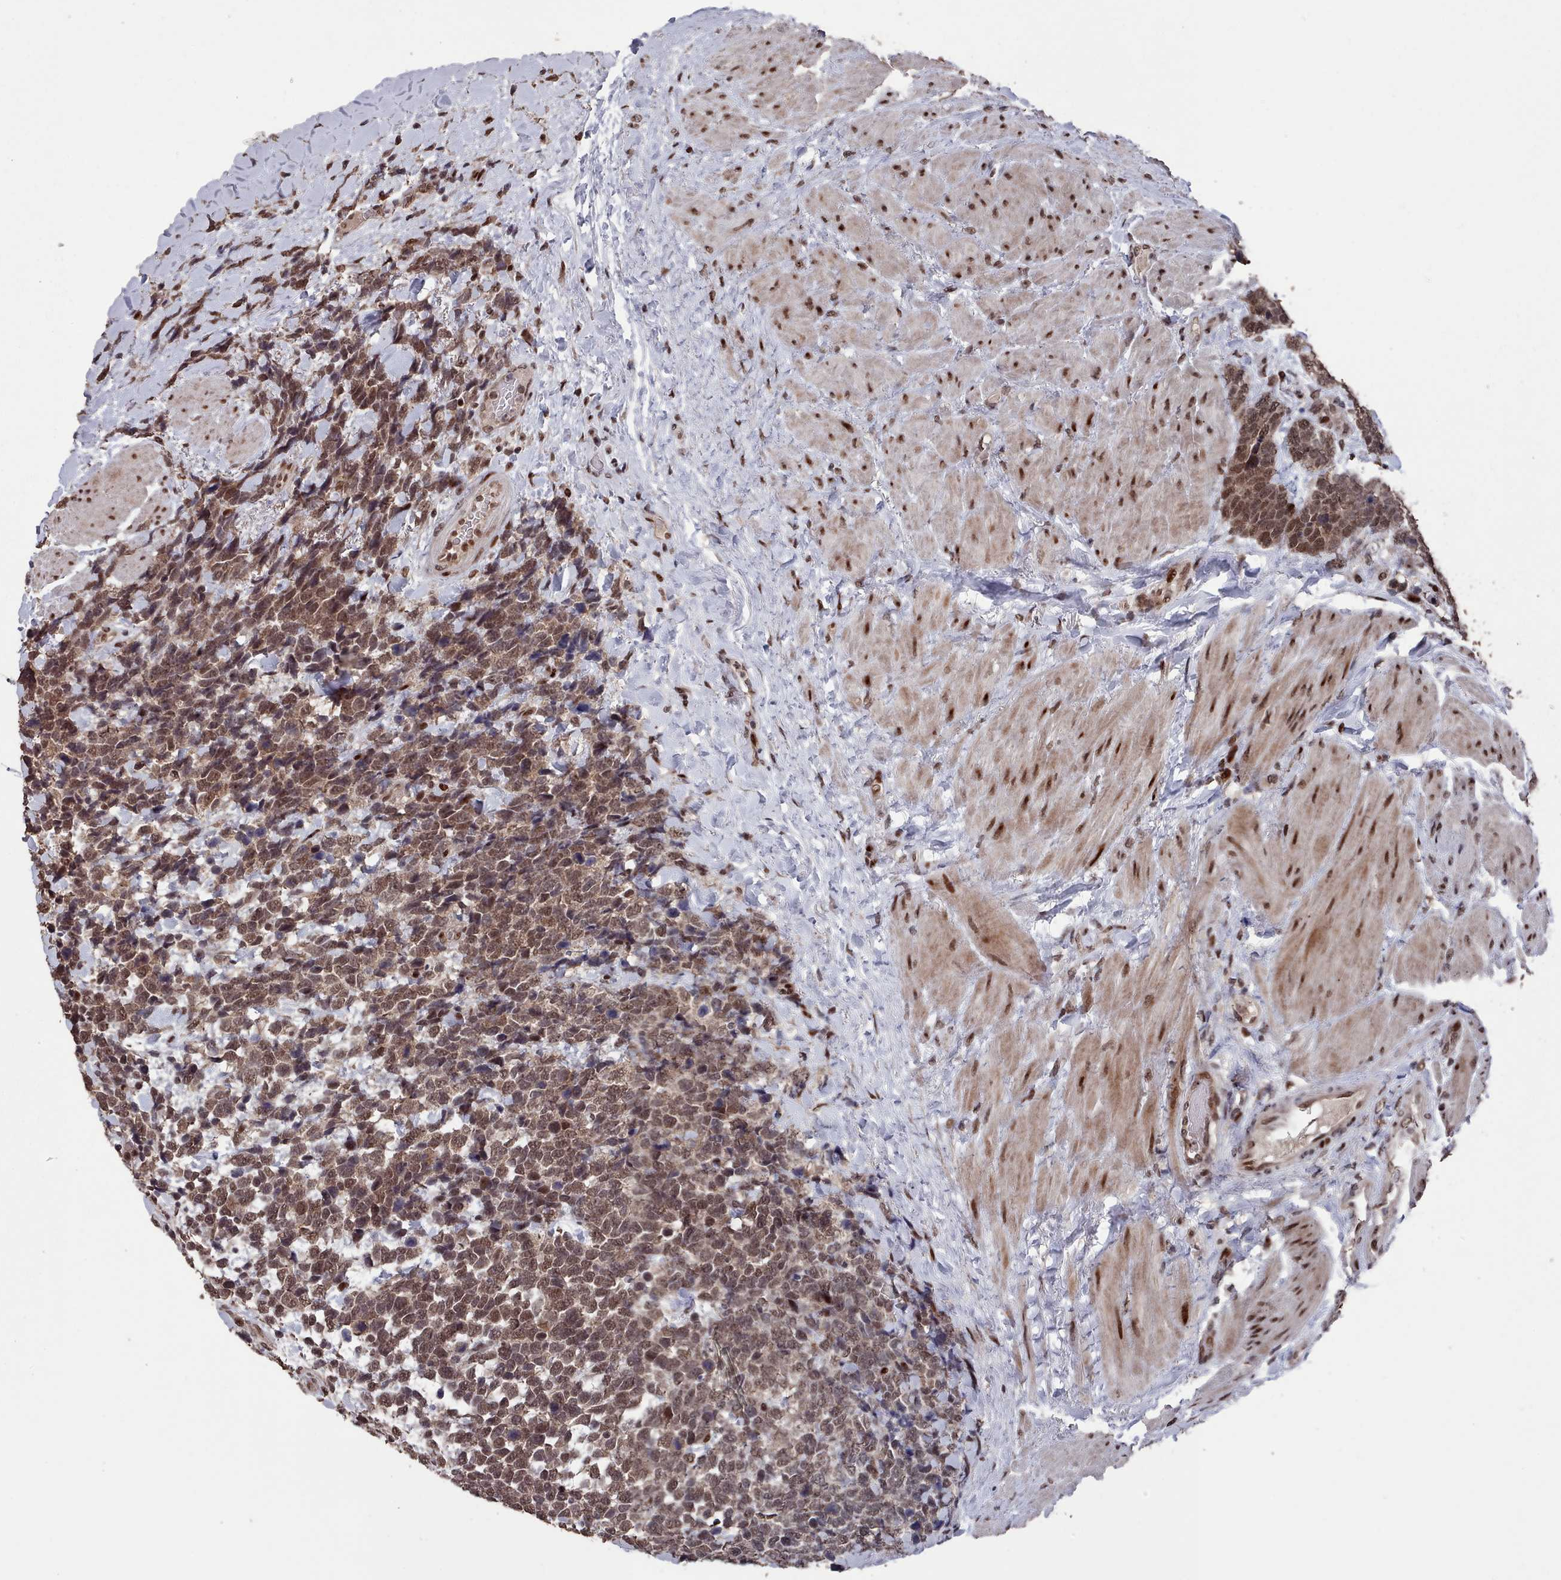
{"staining": {"intensity": "moderate", "quantity": ">75%", "location": "nuclear"}, "tissue": "urothelial cancer", "cell_type": "Tumor cells", "image_type": "cancer", "snomed": [{"axis": "morphology", "description": "Urothelial carcinoma, High grade"}, {"axis": "topography", "description": "Urinary bladder"}], "caption": "A histopathology image showing moderate nuclear staining in approximately >75% of tumor cells in urothelial carcinoma (high-grade), as visualized by brown immunohistochemical staining.", "gene": "PNRC2", "patient": {"sex": "female", "age": 82}}